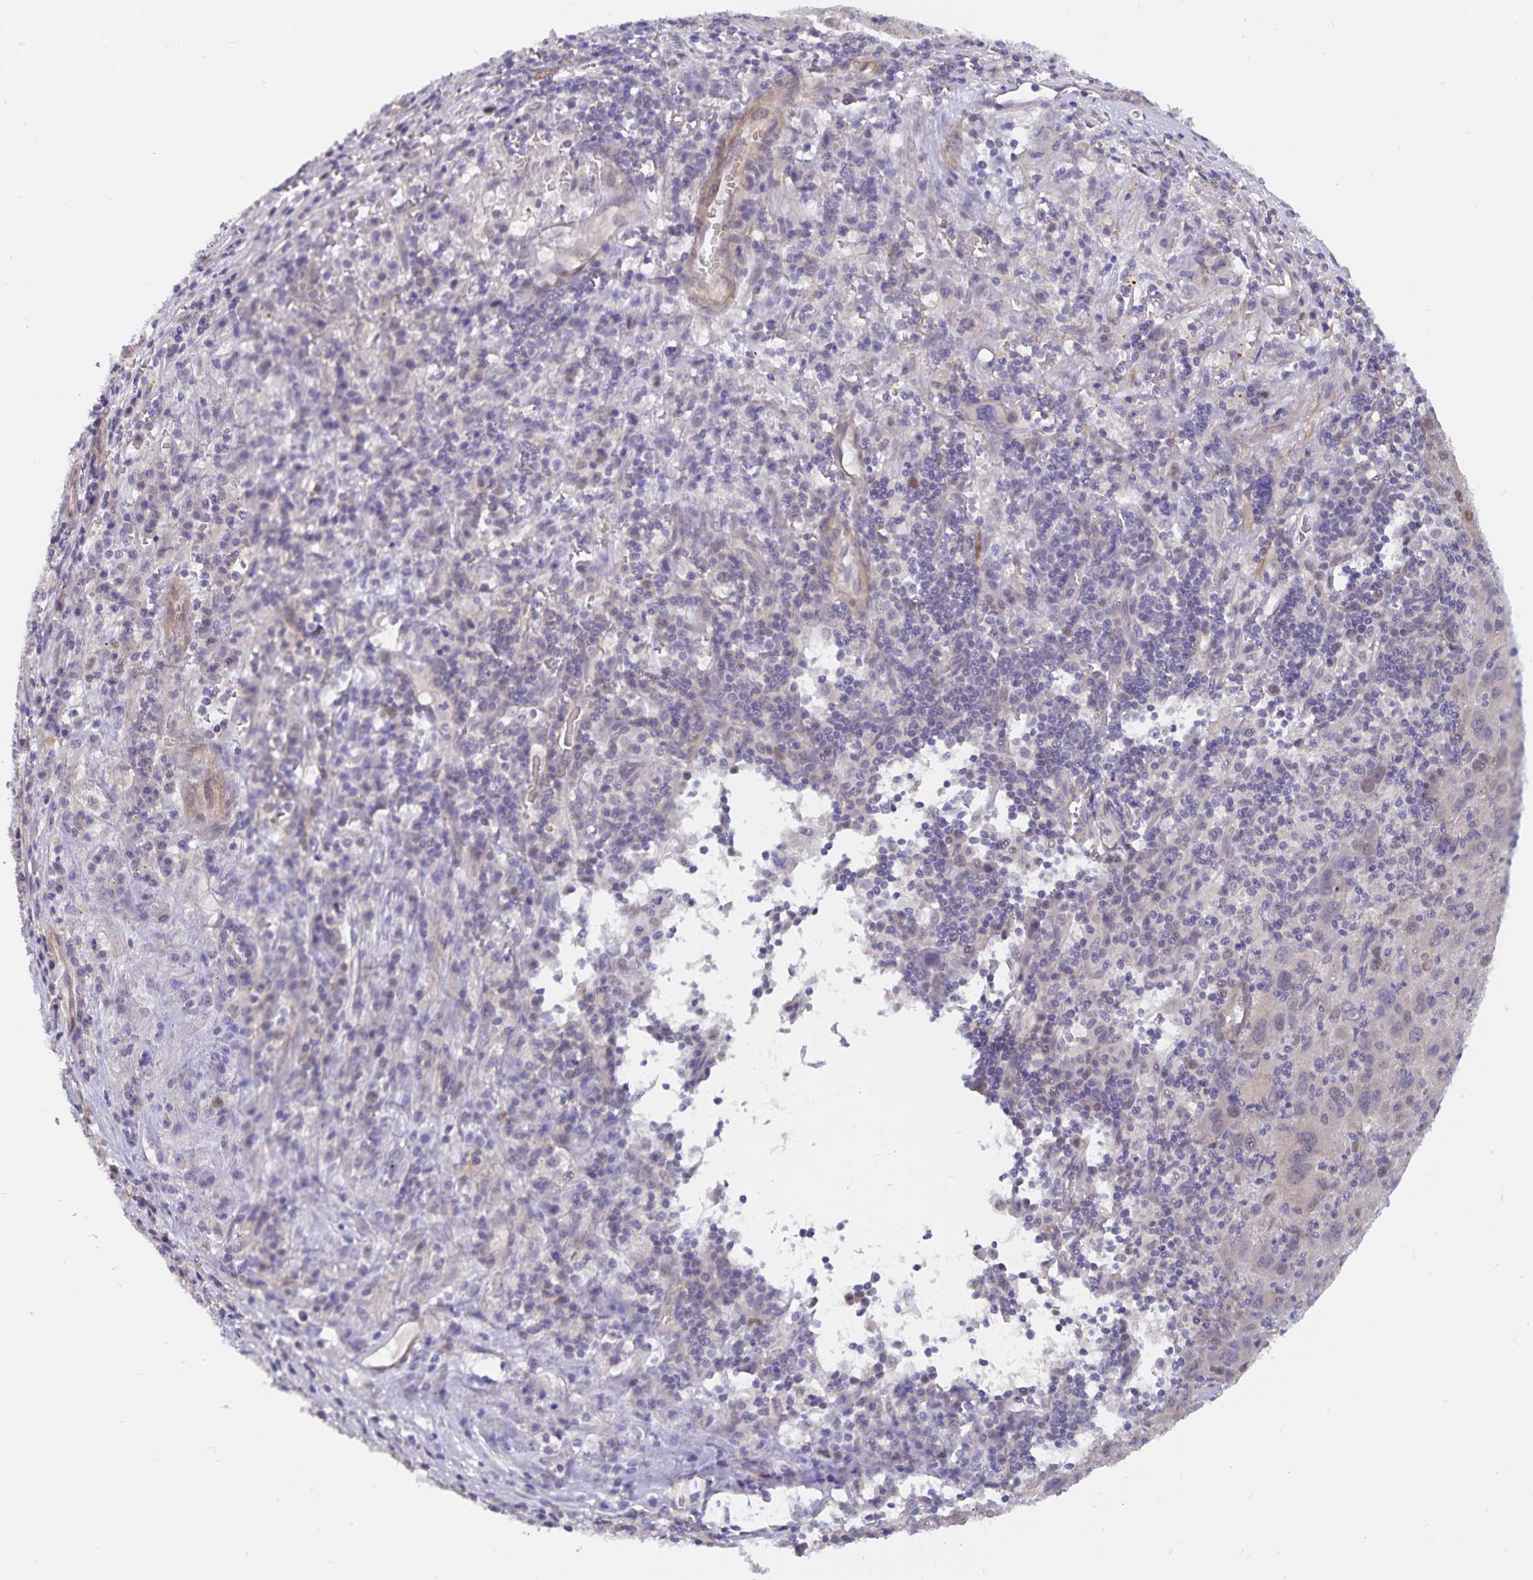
{"staining": {"intensity": "negative", "quantity": "none", "location": "none"}, "tissue": "liver cancer", "cell_type": "Tumor cells", "image_type": "cancer", "snomed": [{"axis": "morphology", "description": "Carcinoma, Hepatocellular, NOS"}, {"axis": "topography", "description": "Liver"}], "caption": "High magnification brightfield microscopy of liver hepatocellular carcinoma stained with DAB (brown) and counterstained with hematoxylin (blue): tumor cells show no significant expression.", "gene": "BAG6", "patient": {"sex": "female", "age": 77}}